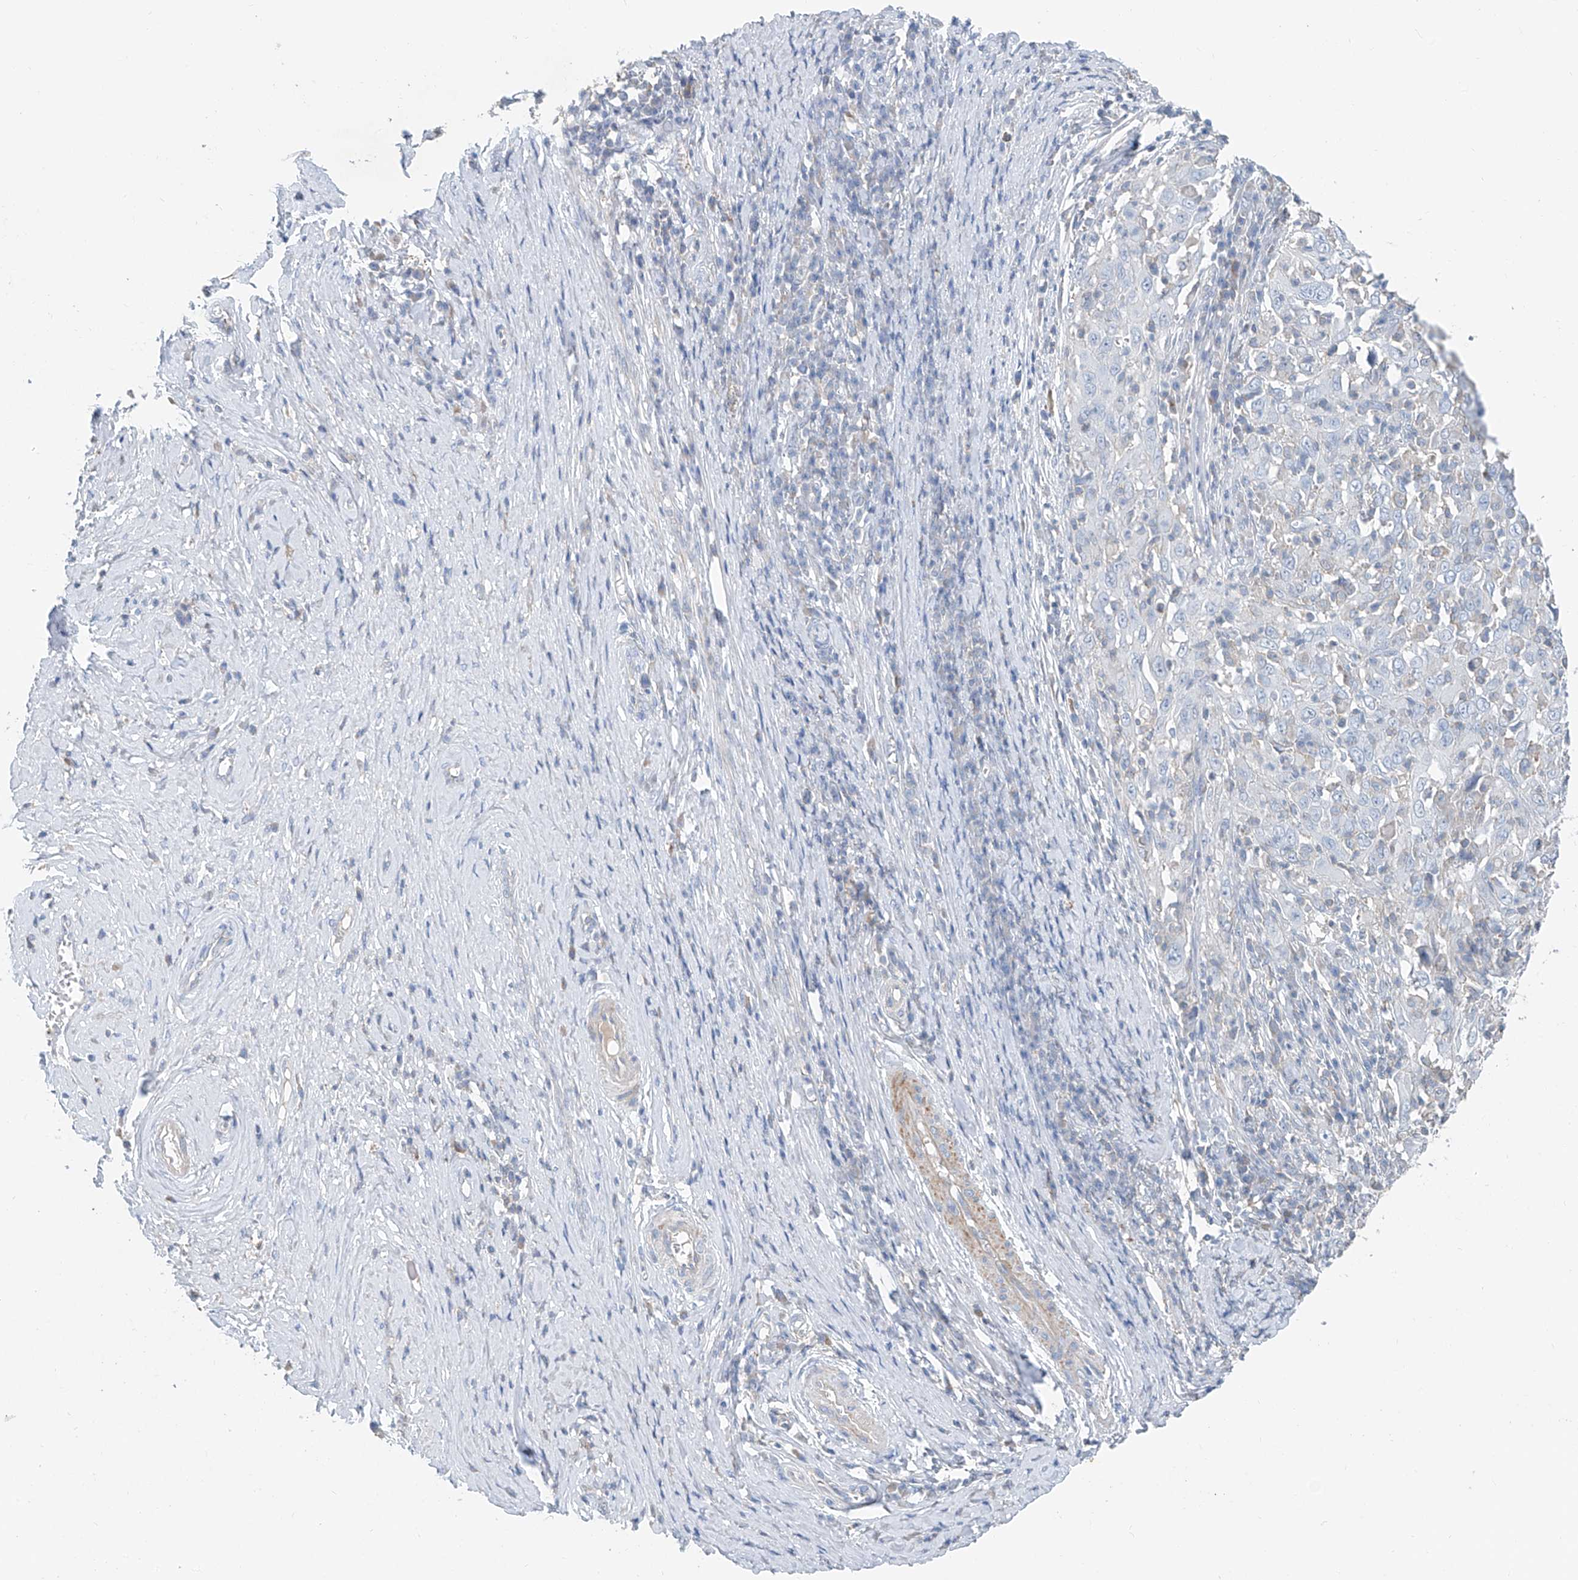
{"staining": {"intensity": "negative", "quantity": "none", "location": "none"}, "tissue": "cervical cancer", "cell_type": "Tumor cells", "image_type": "cancer", "snomed": [{"axis": "morphology", "description": "Squamous cell carcinoma, NOS"}, {"axis": "topography", "description": "Cervix"}], "caption": "The image reveals no staining of tumor cells in cervical cancer.", "gene": "ANKRD34A", "patient": {"sex": "female", "age": 46}}